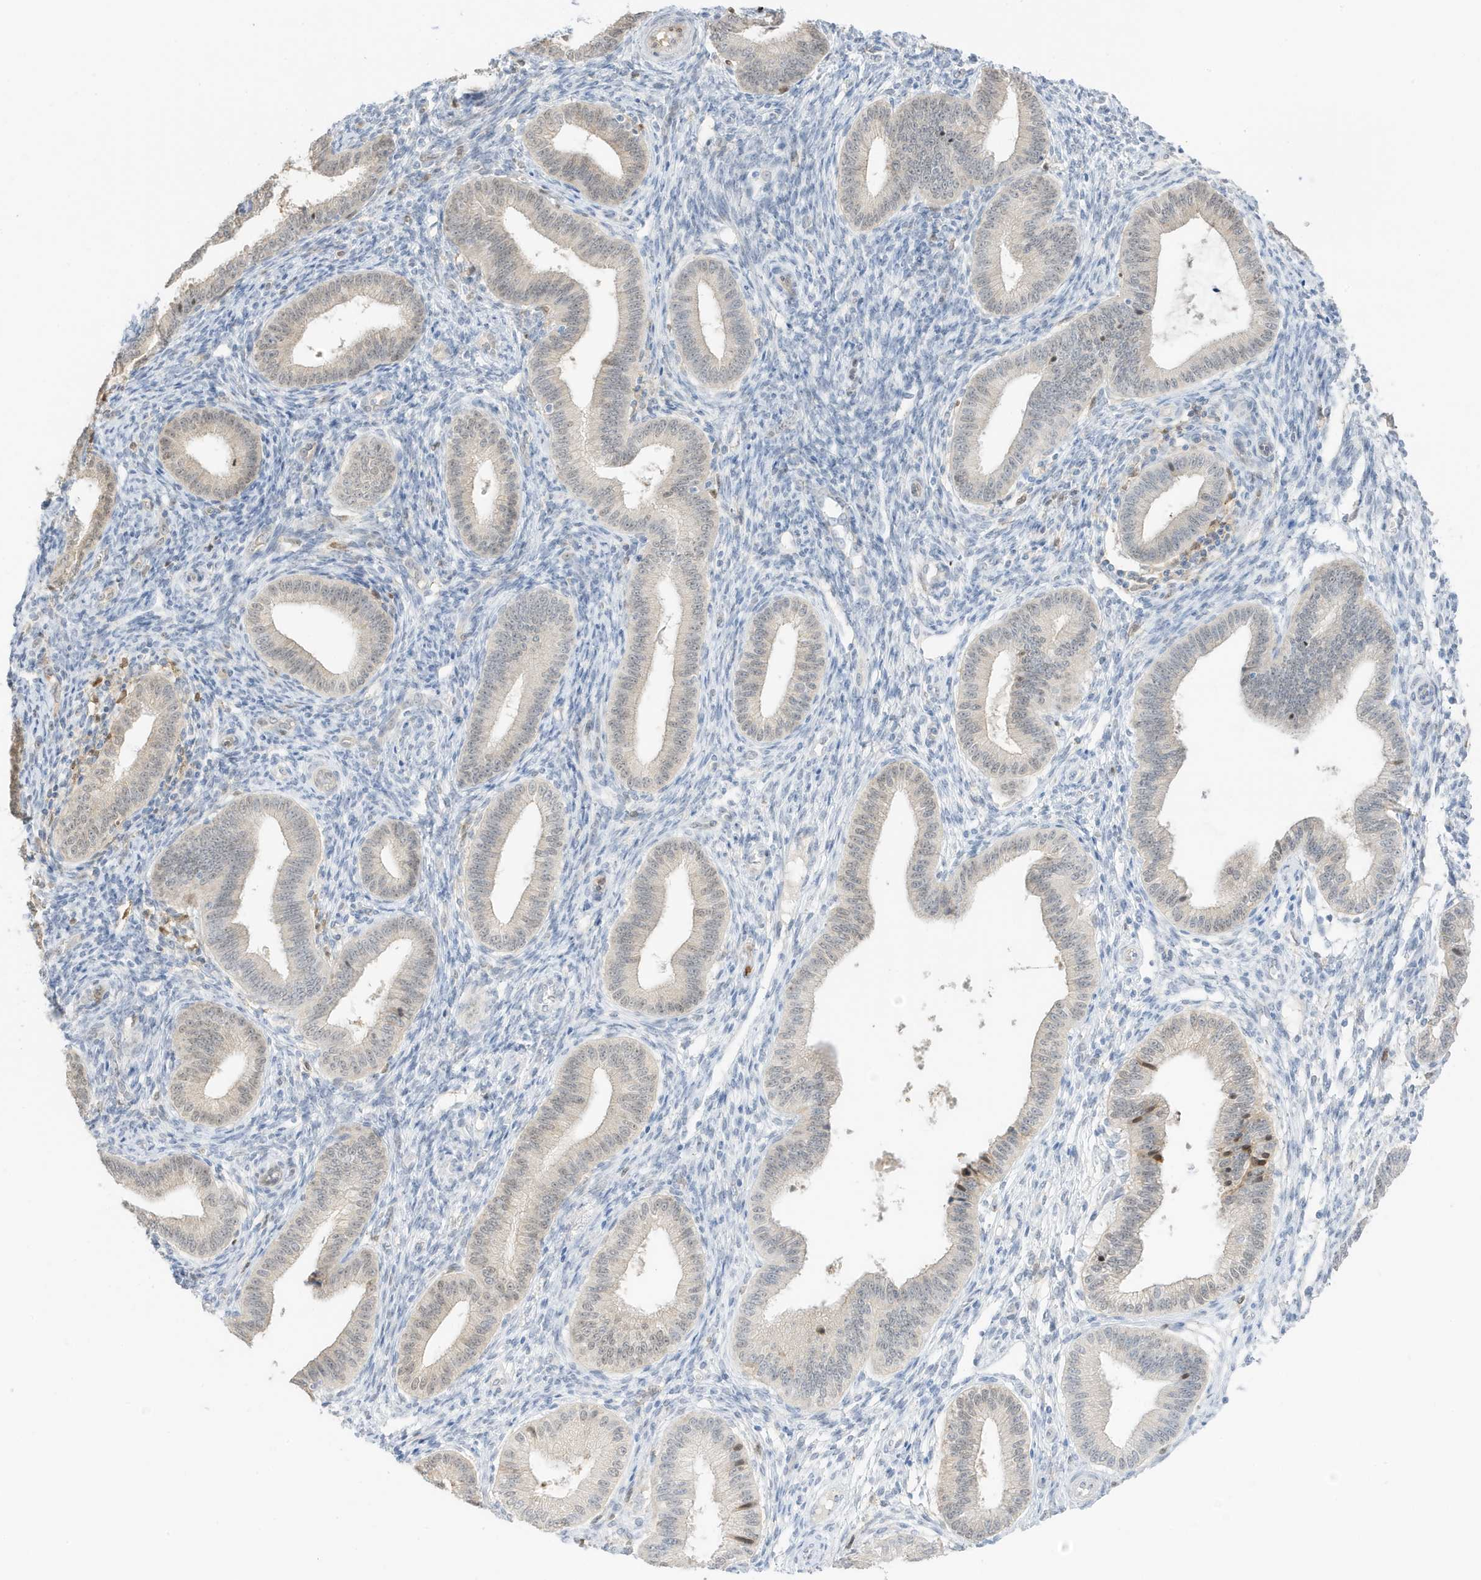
{"staining": {"intensity": "negative", "quantity": "none", "location": "none"}, "tissue": "endometrium", "cell_type": "Cells in endometrial stroma", "image_type": "normal", "snomed": [{"axis": "morphology", "description": "Normal tissue, NOS"}, {"axis": "topography", "description": "Endometrium"}], "caption": "An immunohistochemistry (IHC) micrograph of normal endometrium is shown. There is no staining in cells in endometrial stroma of endometrium.", "gene": "GCA", "patient": {"sex": "female", "age": 39}}